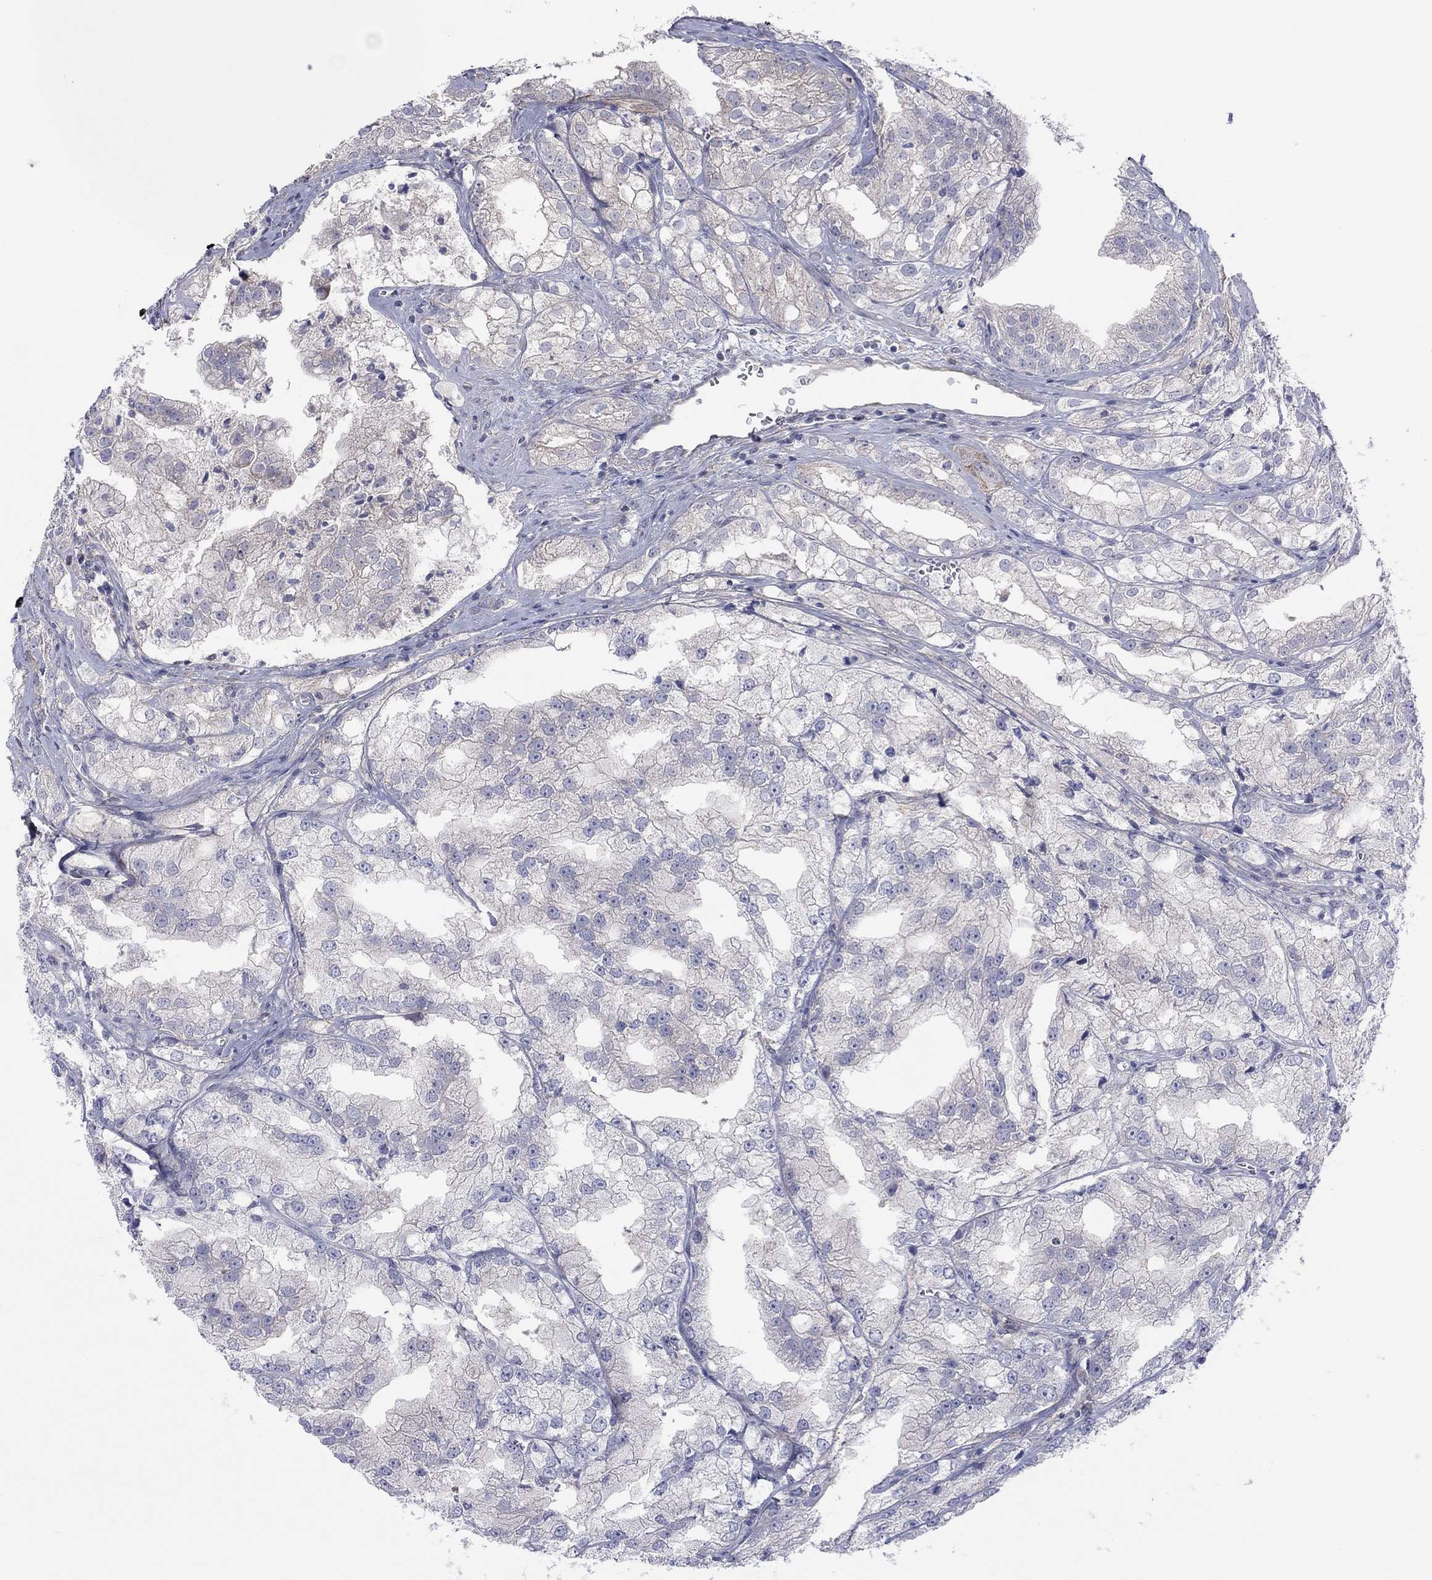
{"staining": {"intensity": "negative", "quantity": "none", "location": "none"}, "tissue": "prostate cancer", "cell_type": "Tumor cells", "image_type": "cancer", "snomed": [{"axis": "morphology", "description": "Adenocarcinoma, NOS"}, {"axis": "topography", "description": "Prostate"}], "caption": "This is an immunohistochemistry photomicrograph of prostate cancer. There is no positivity in tumor cells.", "gene": "CYP2B6", "patient": {"sex": "male", "age": 70}}